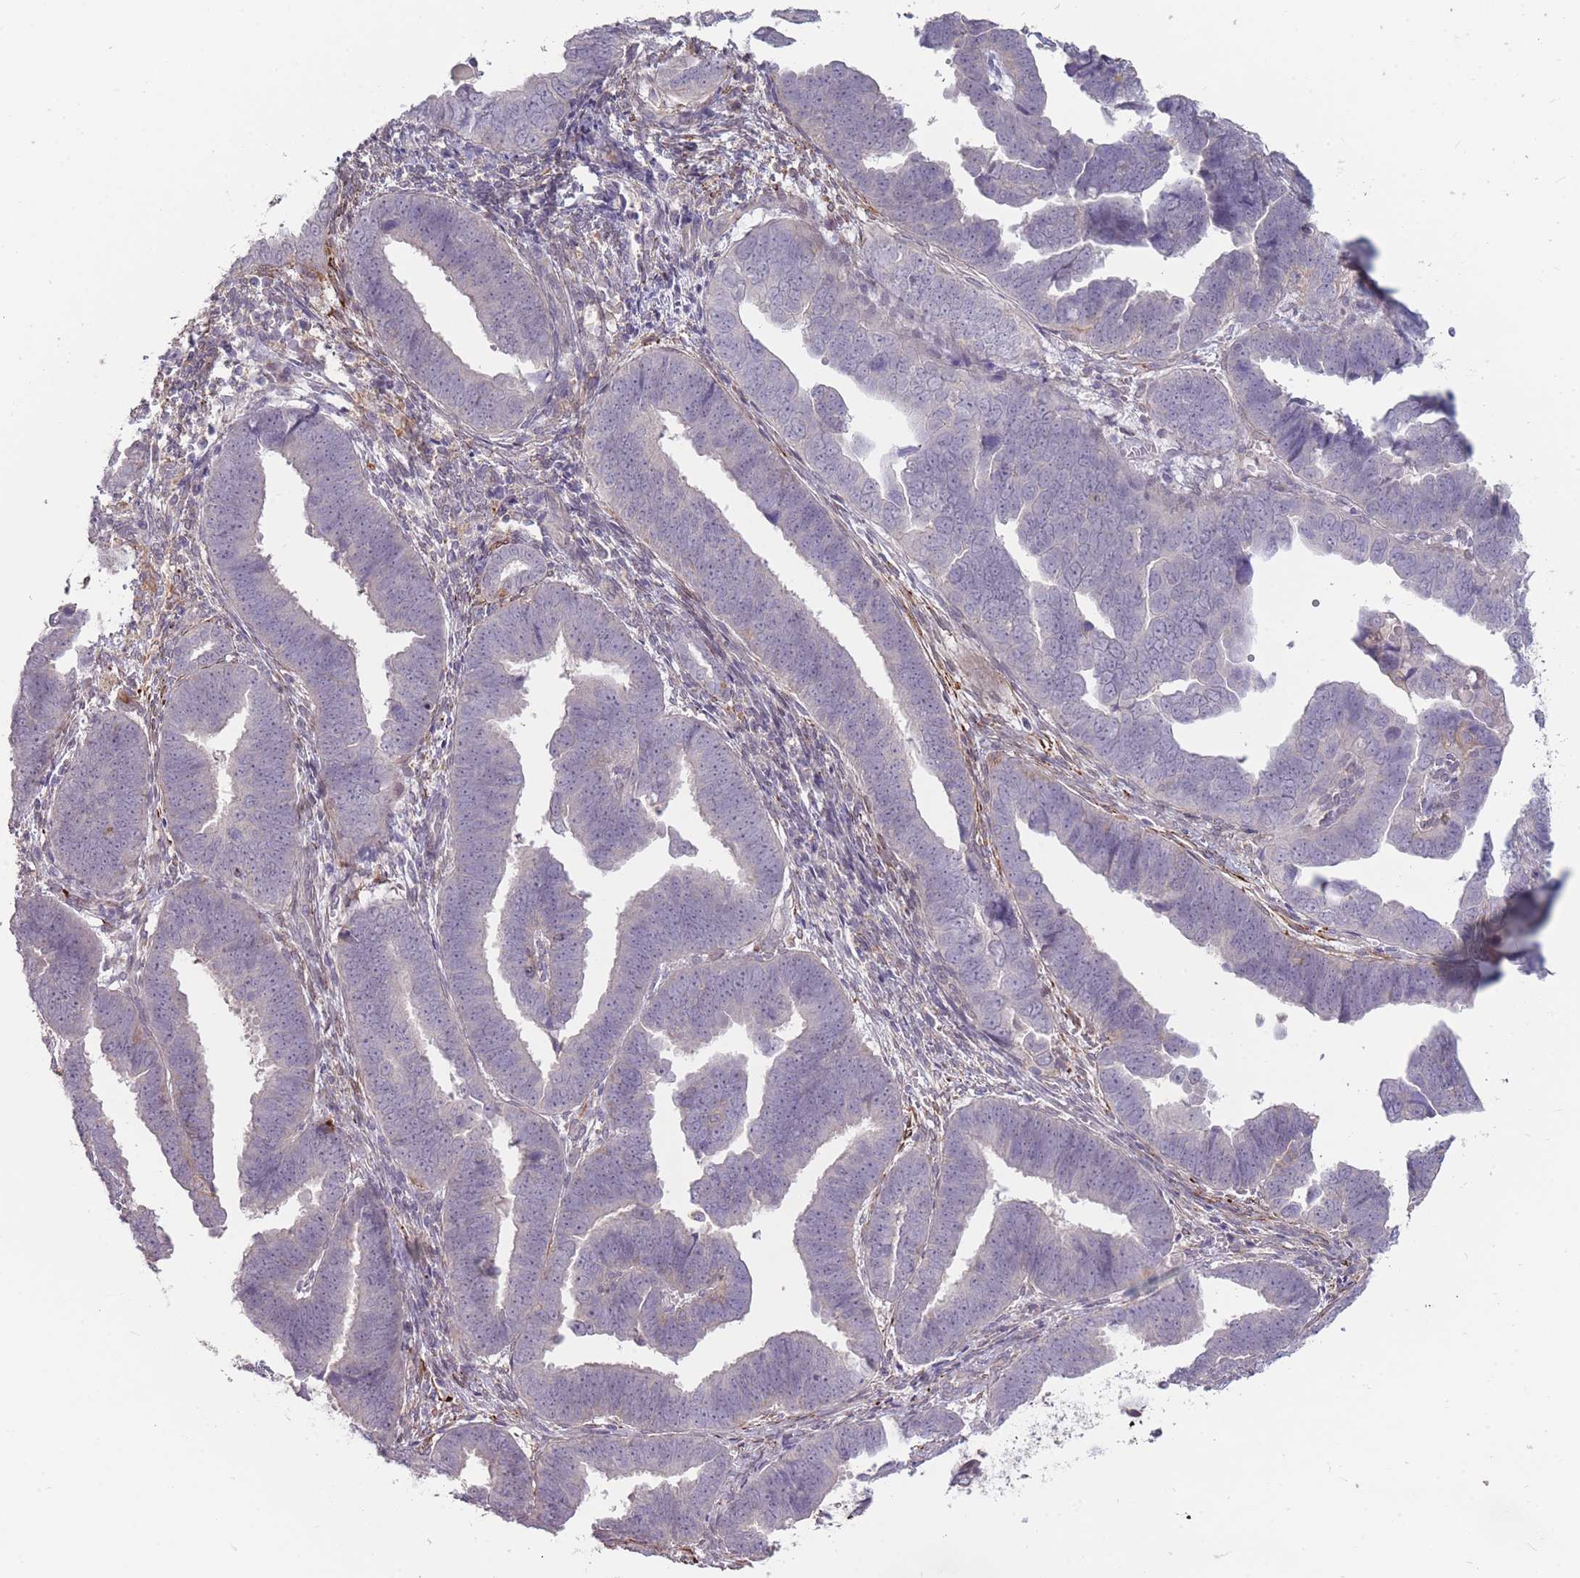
{"staining": {"intensity": "negative", "quantity": "none", "location": "none"}, "tissue": "endometrial cancer", "cell_type": "Tumor cells", "image_type": "cancer", "snomed": [{"axis": "morphology", "description": "Adenocarcinoma, NOS"}, {"axis": "topography", "description": "Endometrium"}], "caption": "Human endometrial cancer (adenocarcinoma) stained for a protein using immunohistochemistry displays no positivity in tumor cells.", "gene": "TET3", "patient": {"sex": "female", "age": 75}}